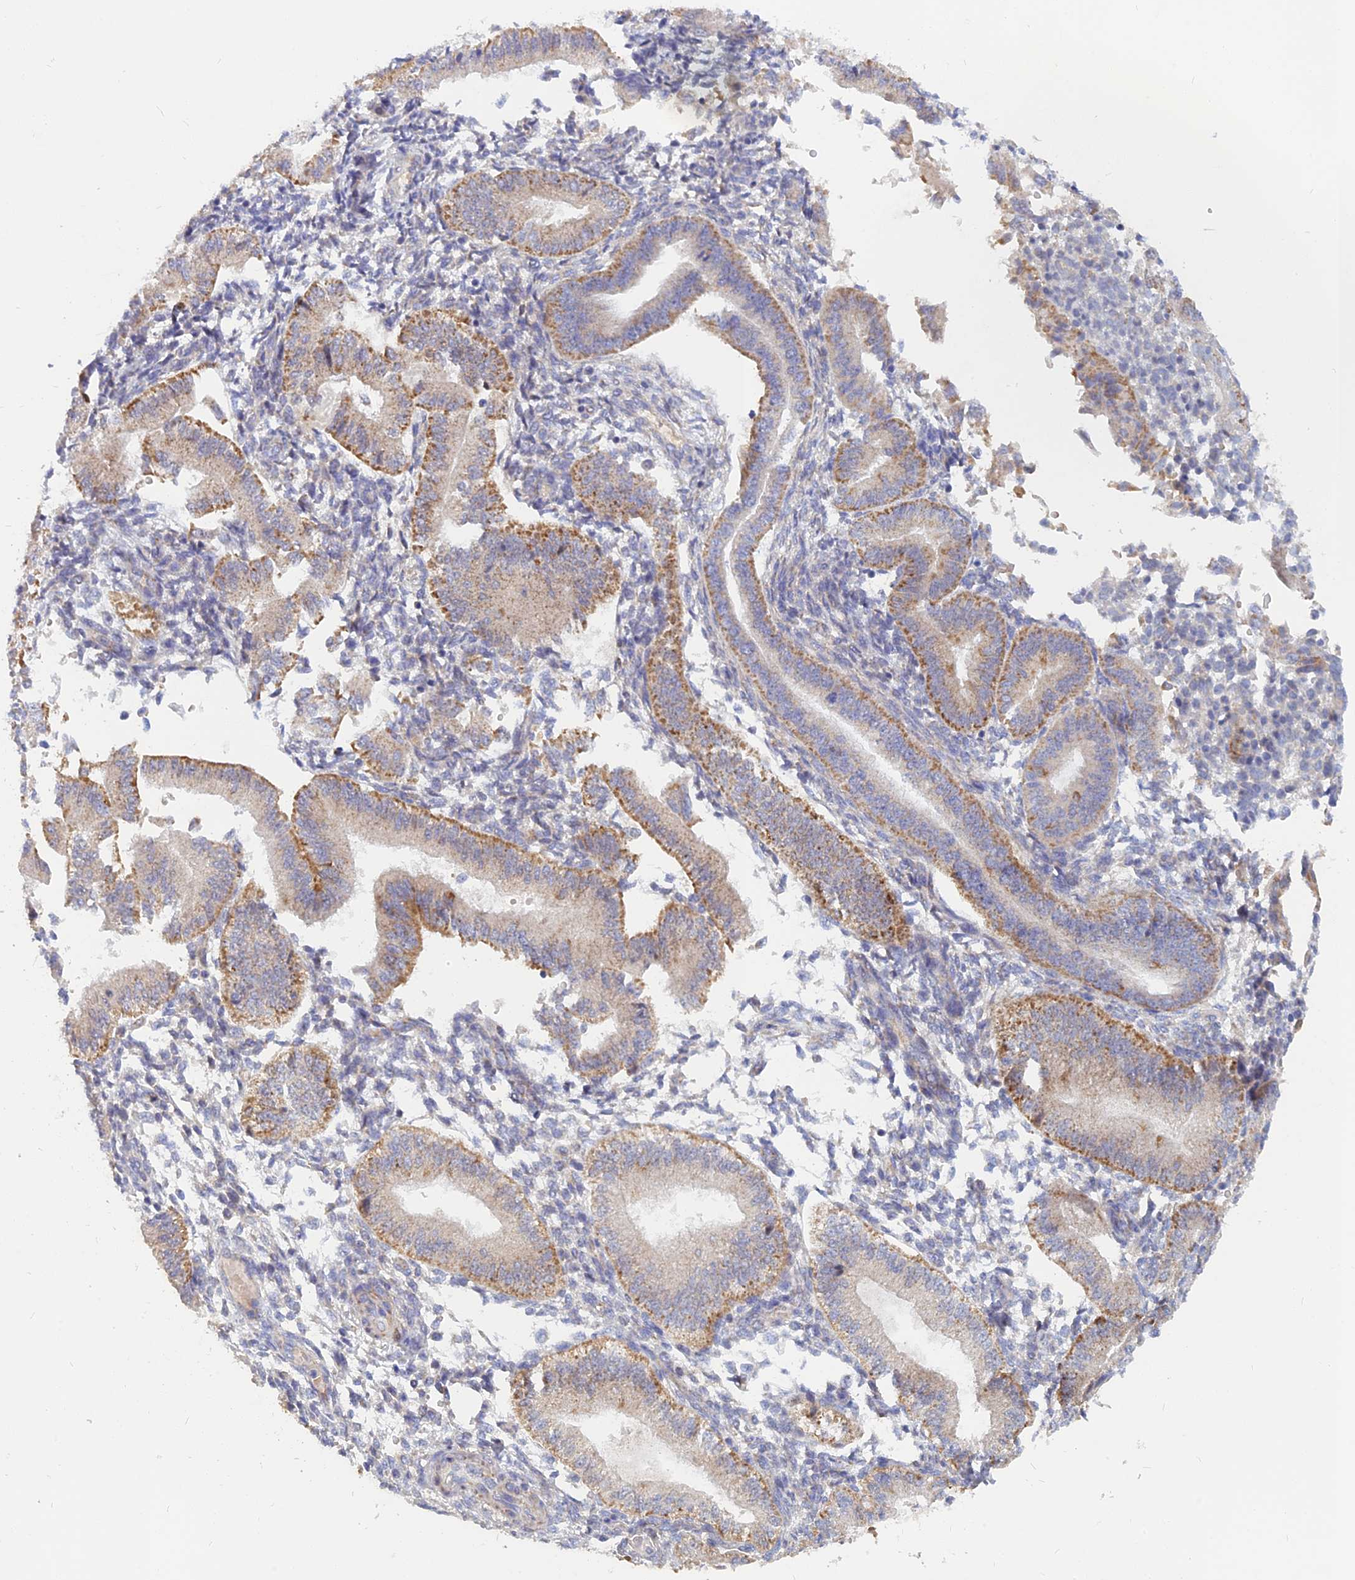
{"staining": {"intensity": "negative", "quantity": "none", "location": "none"}, "tissue": "endometrium", "cell_type": "Cells in endometrial stroma", "image_type": "normal", "snomed": [{"axis": "morphology", "description": "Normal tissue, NOS"}, {"axis": "topography", "description": "Endometrium"}], "caption": "IHC of benign endometrium exhibits no staining in cells in endometrial stroma.", "gene": "CACNA1B", "patient": {"sex": "female", "age": 39}}